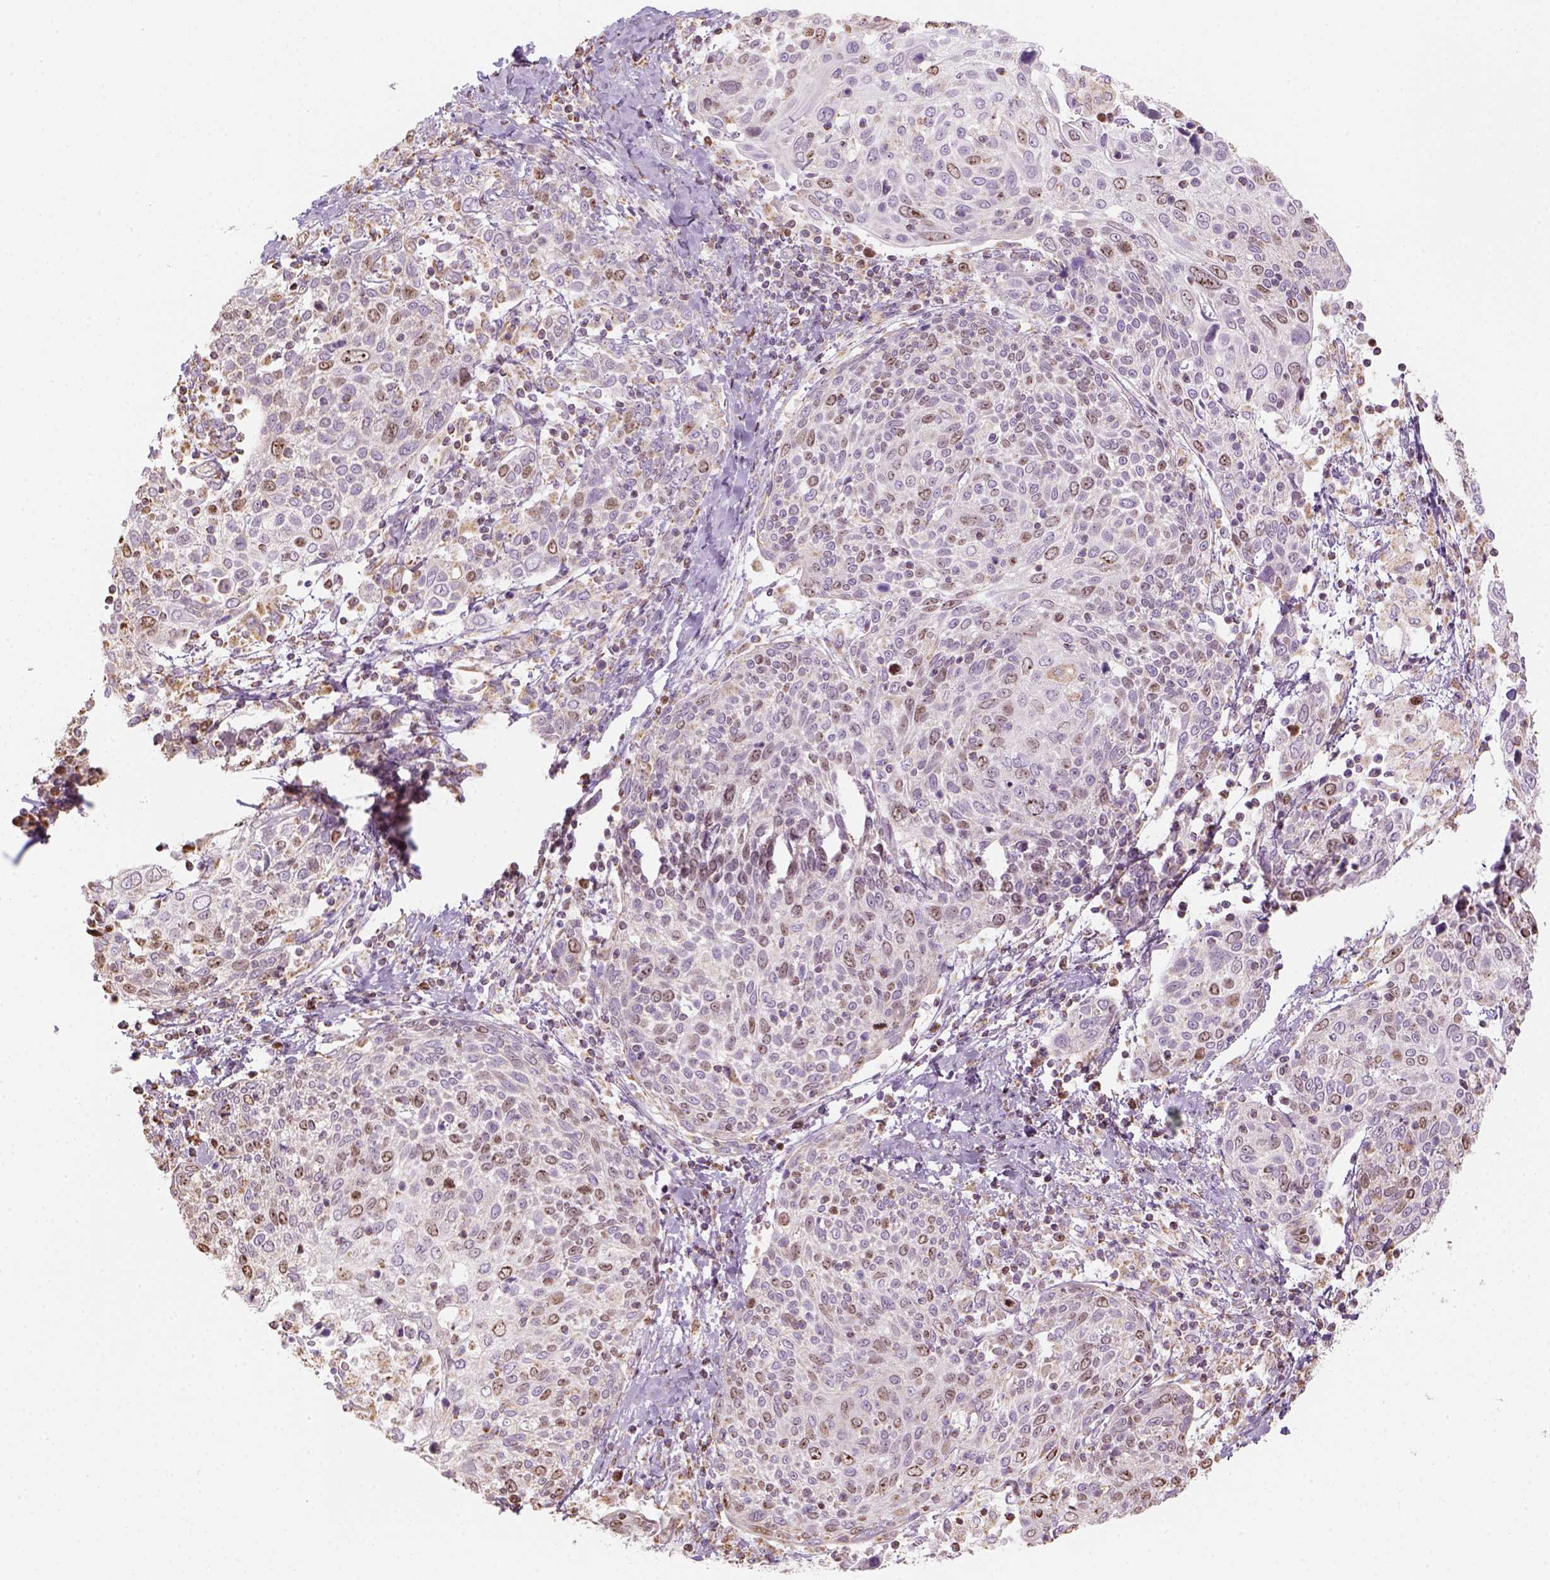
{"staining": {"intensity": "weak", "quantity": "<25%", "location": "nuclear"}, "tissue": "cervical cancer", "cell_type": "Tumor cells", "image_type": "cancer", "snomed": [{"axis": "morphology", "description": "Squamous cell carcinoma, NOS"}, {"axis": "topography", "description": "Cervix"}], "caption": "DAB (3,3'-diaminobenzidine) immunohistochemical staining of squamous cell carcinoma (cervical) reveals no significant expression in tumor cells. (DAB (3,3'-diaminobenzidine) IHC with hematoxylin counter stain).", "gene": "LCA5", "patient": {"sex": "female", "age": 61}}